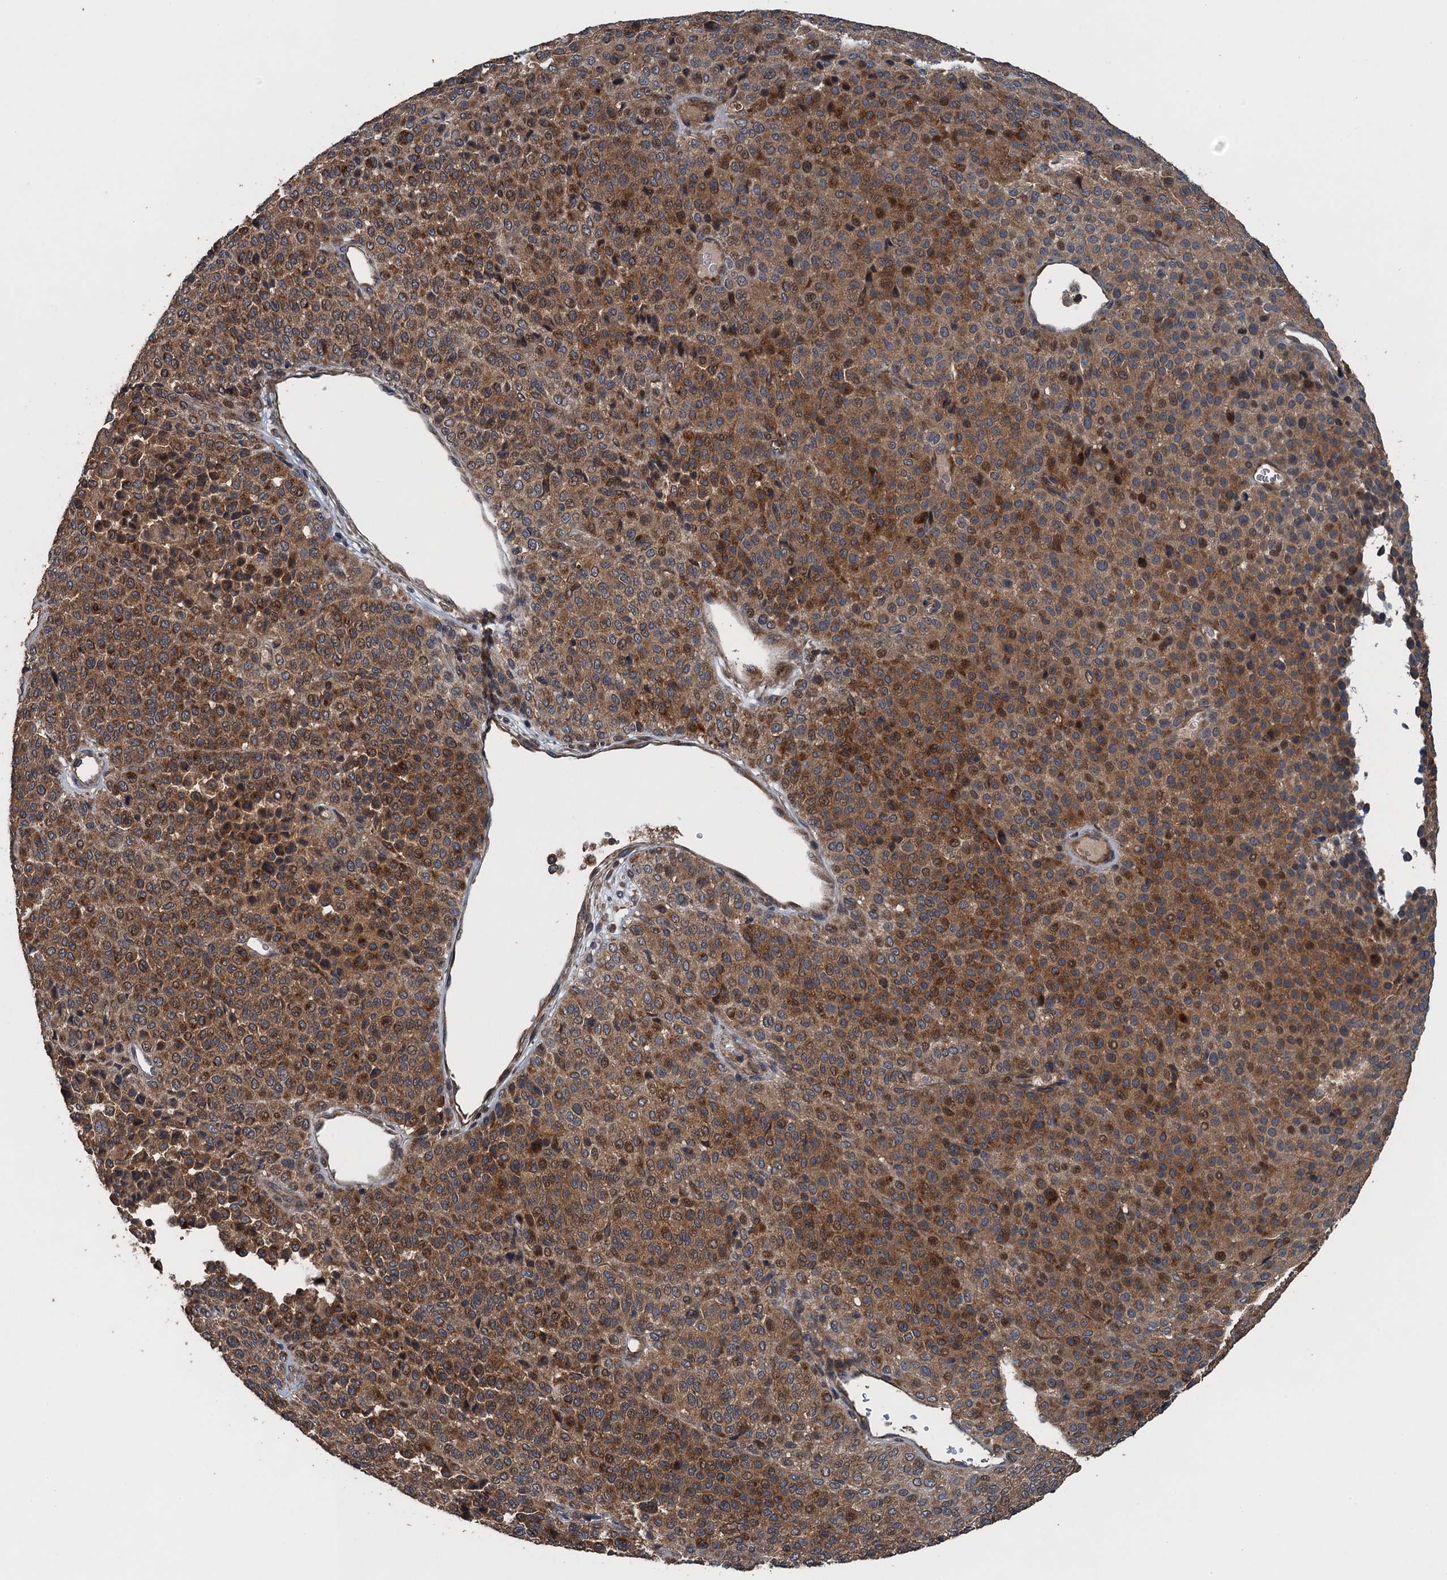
{"staining": {"intensity": "moderate", "quantity": ">75%", "location": "cytoplasmic/membranous"}, "tissue": "melanoma", "cell_type": "Tumor cells", "image_type": "cancer", "snomed": [{"axis": "morphology", "description": "Malignant melanoma, Metastatic site"}, {"axis": "topography", "description": "Pancreas"}], "caption": "There is medium levels of moderate cytoplasmic/membranous positivity in tumor cells of melanoma, as demonstrated by immunohistochemical staining (brown color).", "gene": "BORCS5", "patient": {"sex": "female", "age": 30}}